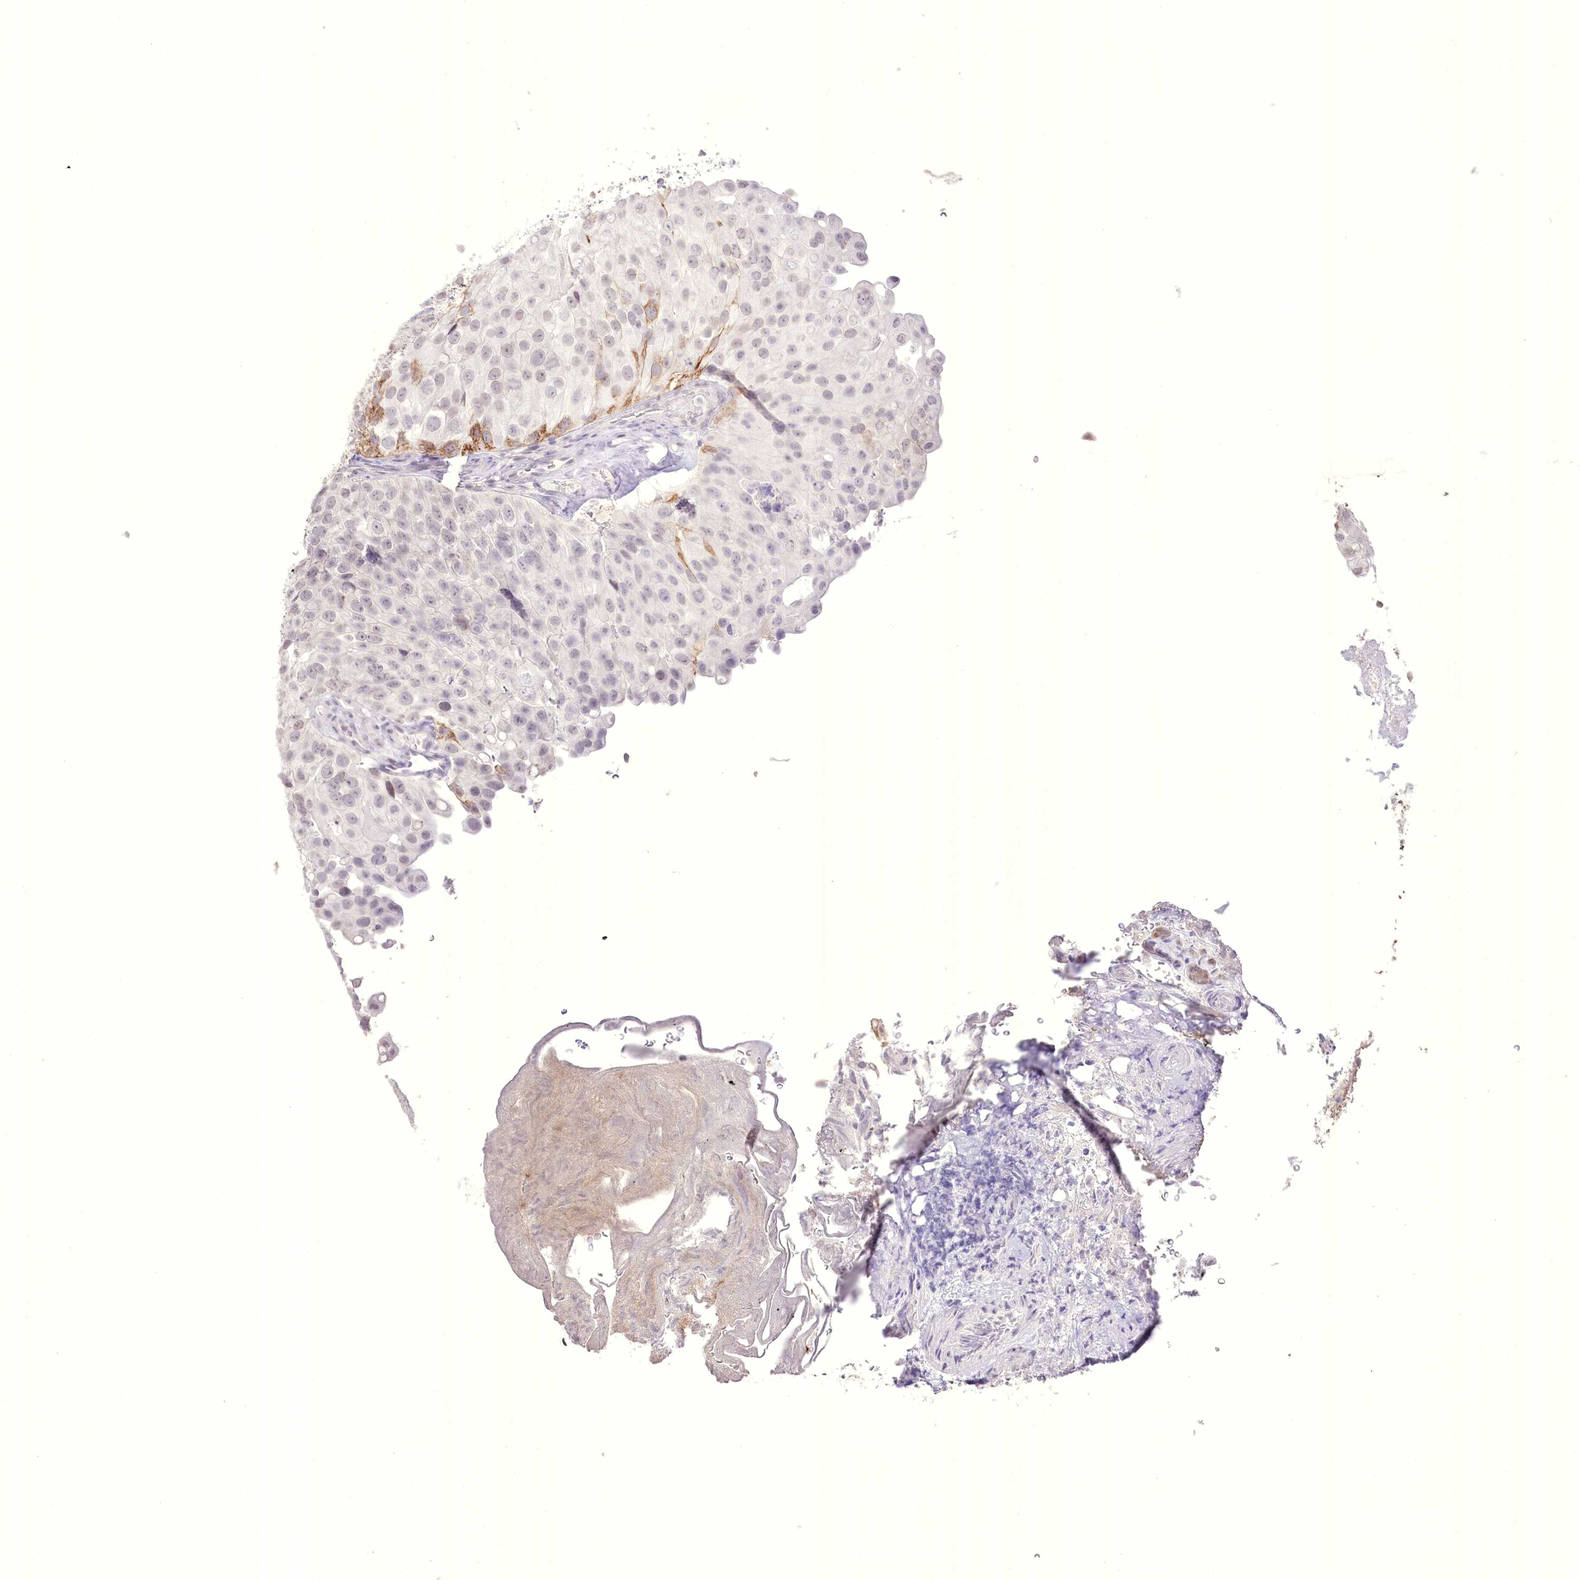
{"staining": {"intensity": "moderate", "quantity": "25%-75%", "location": "cytoplasmic/membranous"}, "tissue": "urothelial cancer", "cell_type": "Tumor cells", "image_type": "cancer", "snomed": [{"axis": "morphology", "description": "Urothelial carcinoma, Low grade"}, {"axis": "topography", "description": "Urinary bladder"}], "caption": "This is an image of immunohistochemistry staining of urothelial cancer, which shows moderate staining in the cytoplasmic/membranous of tumor cells.", "gene": "SLC39A10", "patient": {"sex": "male", "age": 78}}